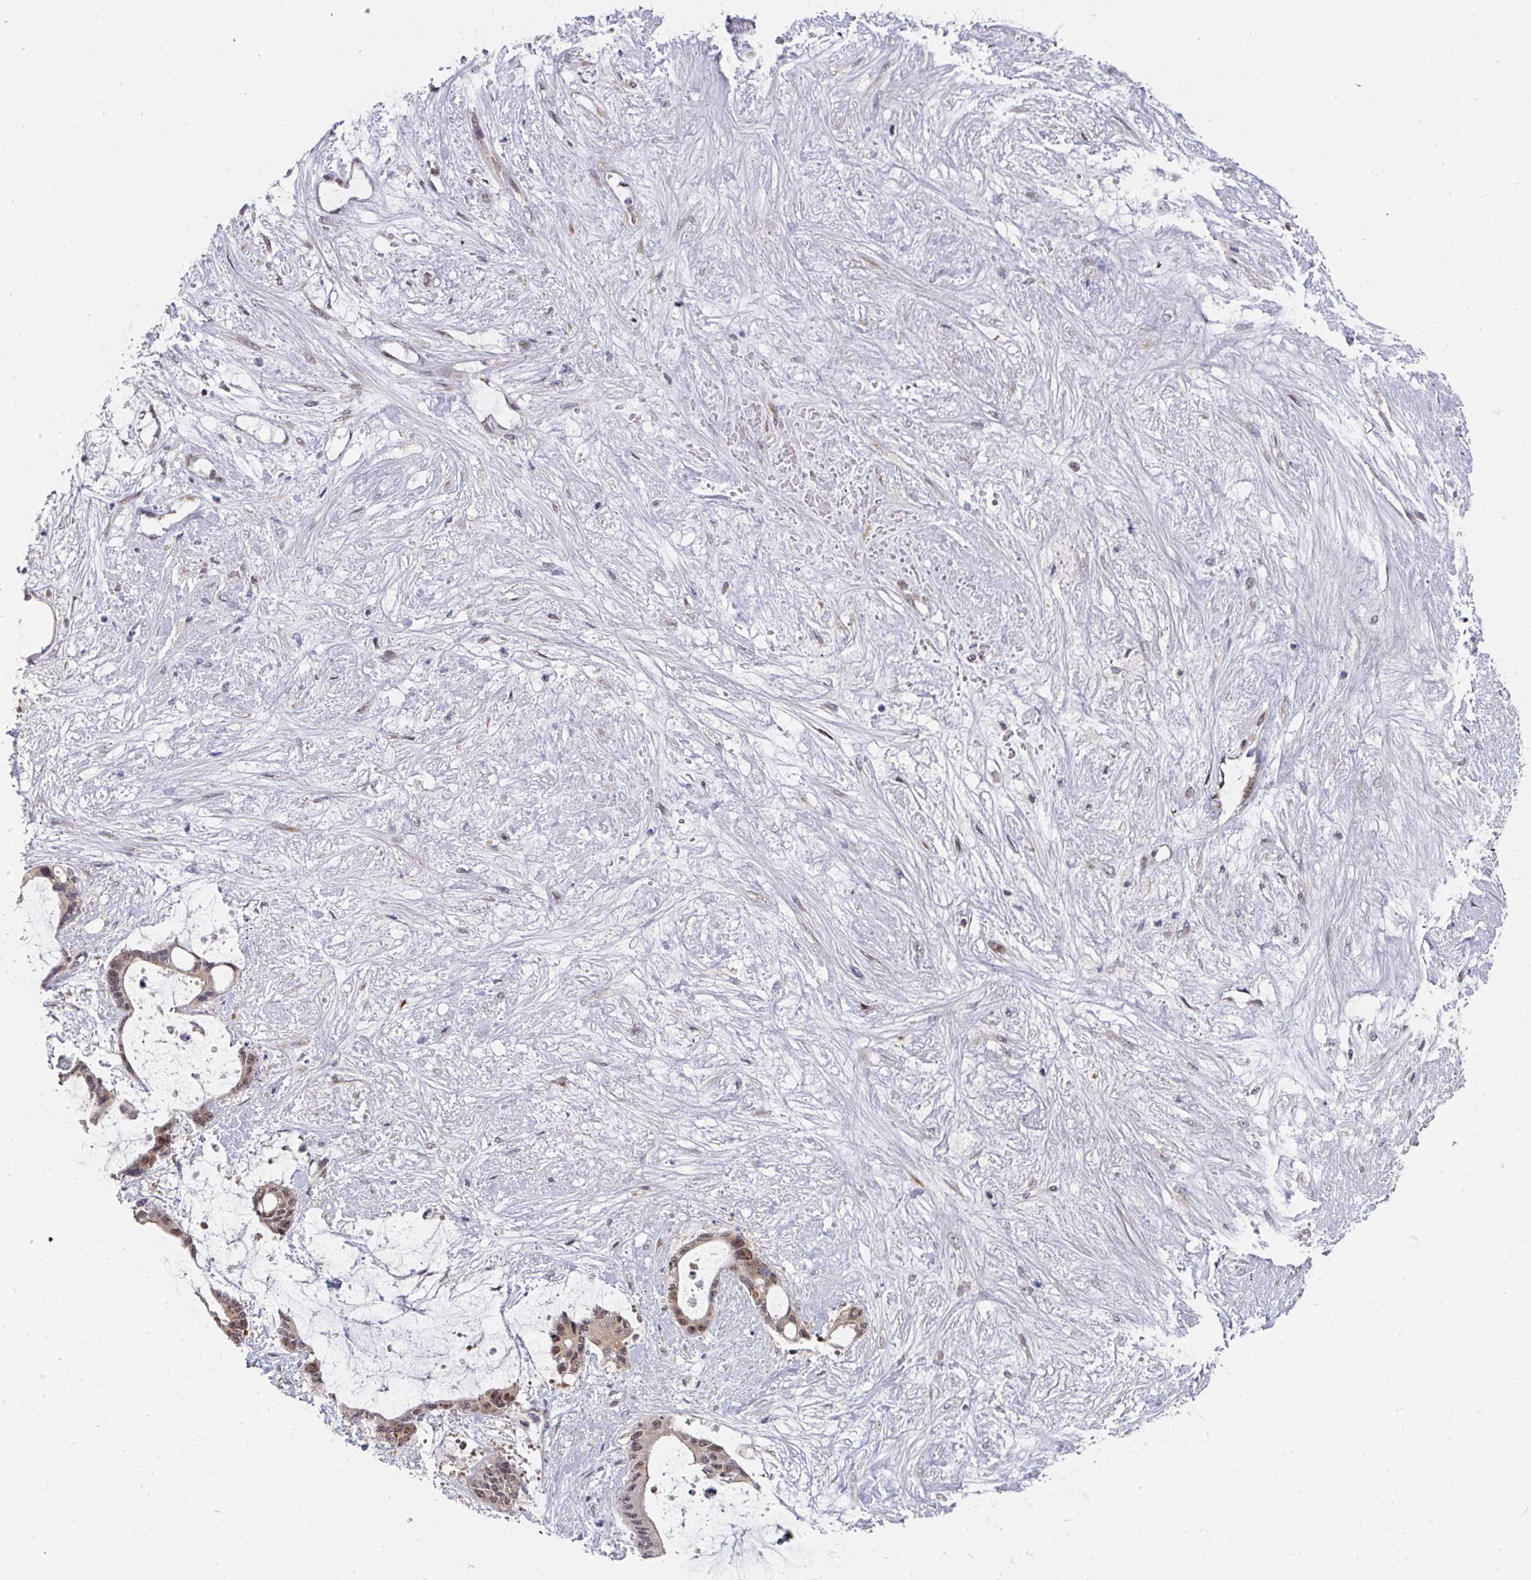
{"staining": {"intensity": "strong", "quantity": "25%-75%", "location": "cytoplasmic/membranous"}, "tissue": "liver cancer", "cell_type": "Tumor cells", "image_type": "cancer", "snomed": [{"axis": "morphology", "description": "Normal tissue, NOS"}, {"axis": "morphology", "description": "Cholangiocarcinoma"}, {"axis": "topography", "description": "Liver"}, {"axis": "topography", "description": "Peripheral nerve tissue"}], "caption": "High-magnification brightfield microscopy of liver cancer (cholangiocarcinoma) stained with DAB (3,3'-diaminobenzidine) (brown) and counterstained with hematoxylin (blue). tumor cells exhibit strong cytoplasmic/membranous positivity is identified in about25%-75% of cells. The staining was performed using DAB (3,3'-diaminobenzidine), with brown indicating positive protein expression. Nuclei are stained blue with hematoxylin.", "gene": "C18orf25", "patient": {"sex": "female", "age": 73}}